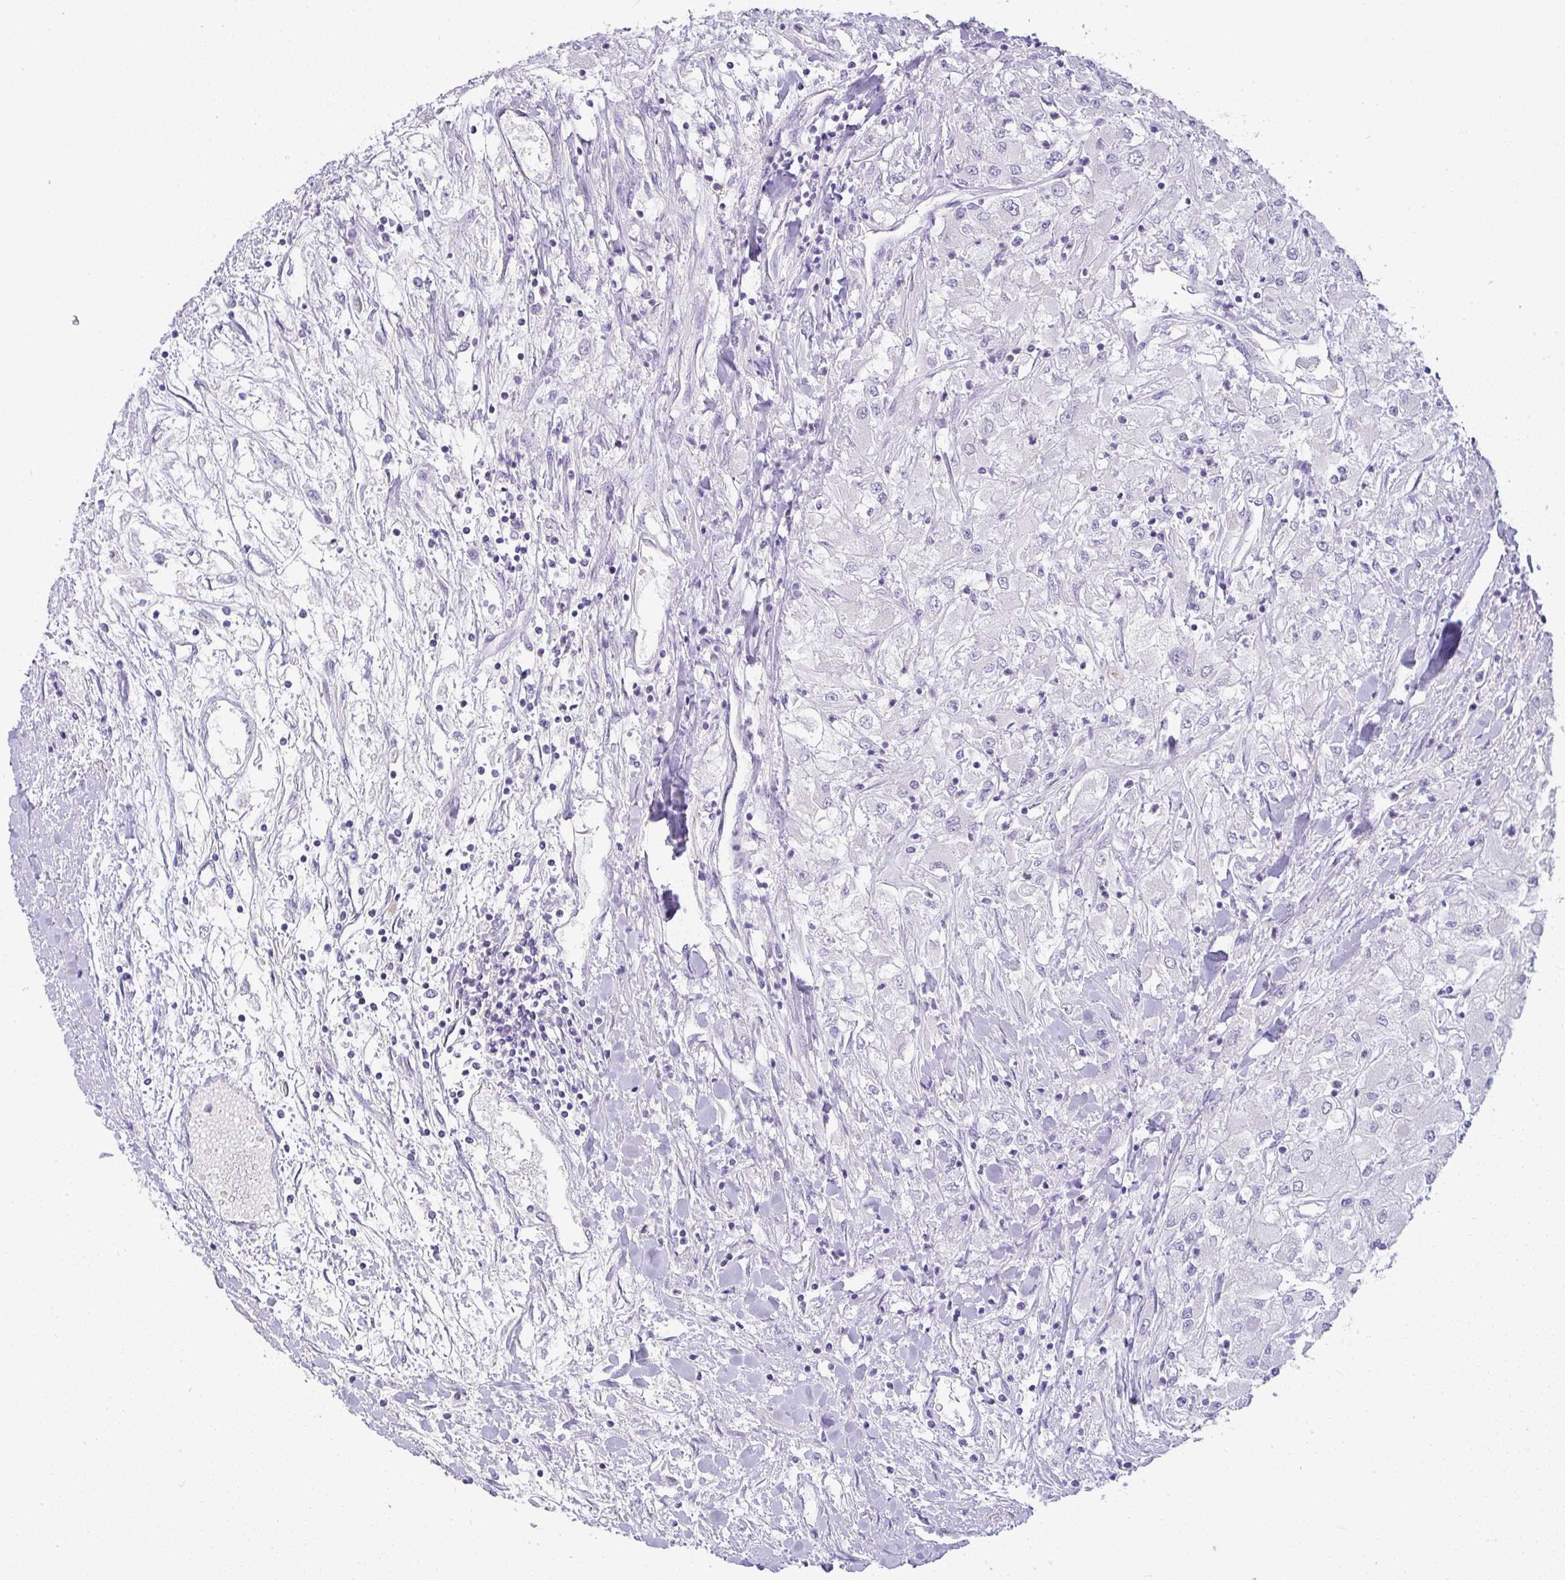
{"staining": {"intensity": "negative", "quantity": "none", "location": "none"}, "tissue": "renal cancer", "cell_type": "Tumor cells", "image_type": "cancer", "snomed": [{"axis": "morphology", "description": "Adenocarcinoma, NOS"}, {"axis": "topography", "description": "Kidney"}], "caption": "This is a image of immunohistochemistry staining of renal adenocarcinoma, which shows no staining in tumor cells.", "gene": "LIPE", "patient": {"sex": "male", "age": 80}}